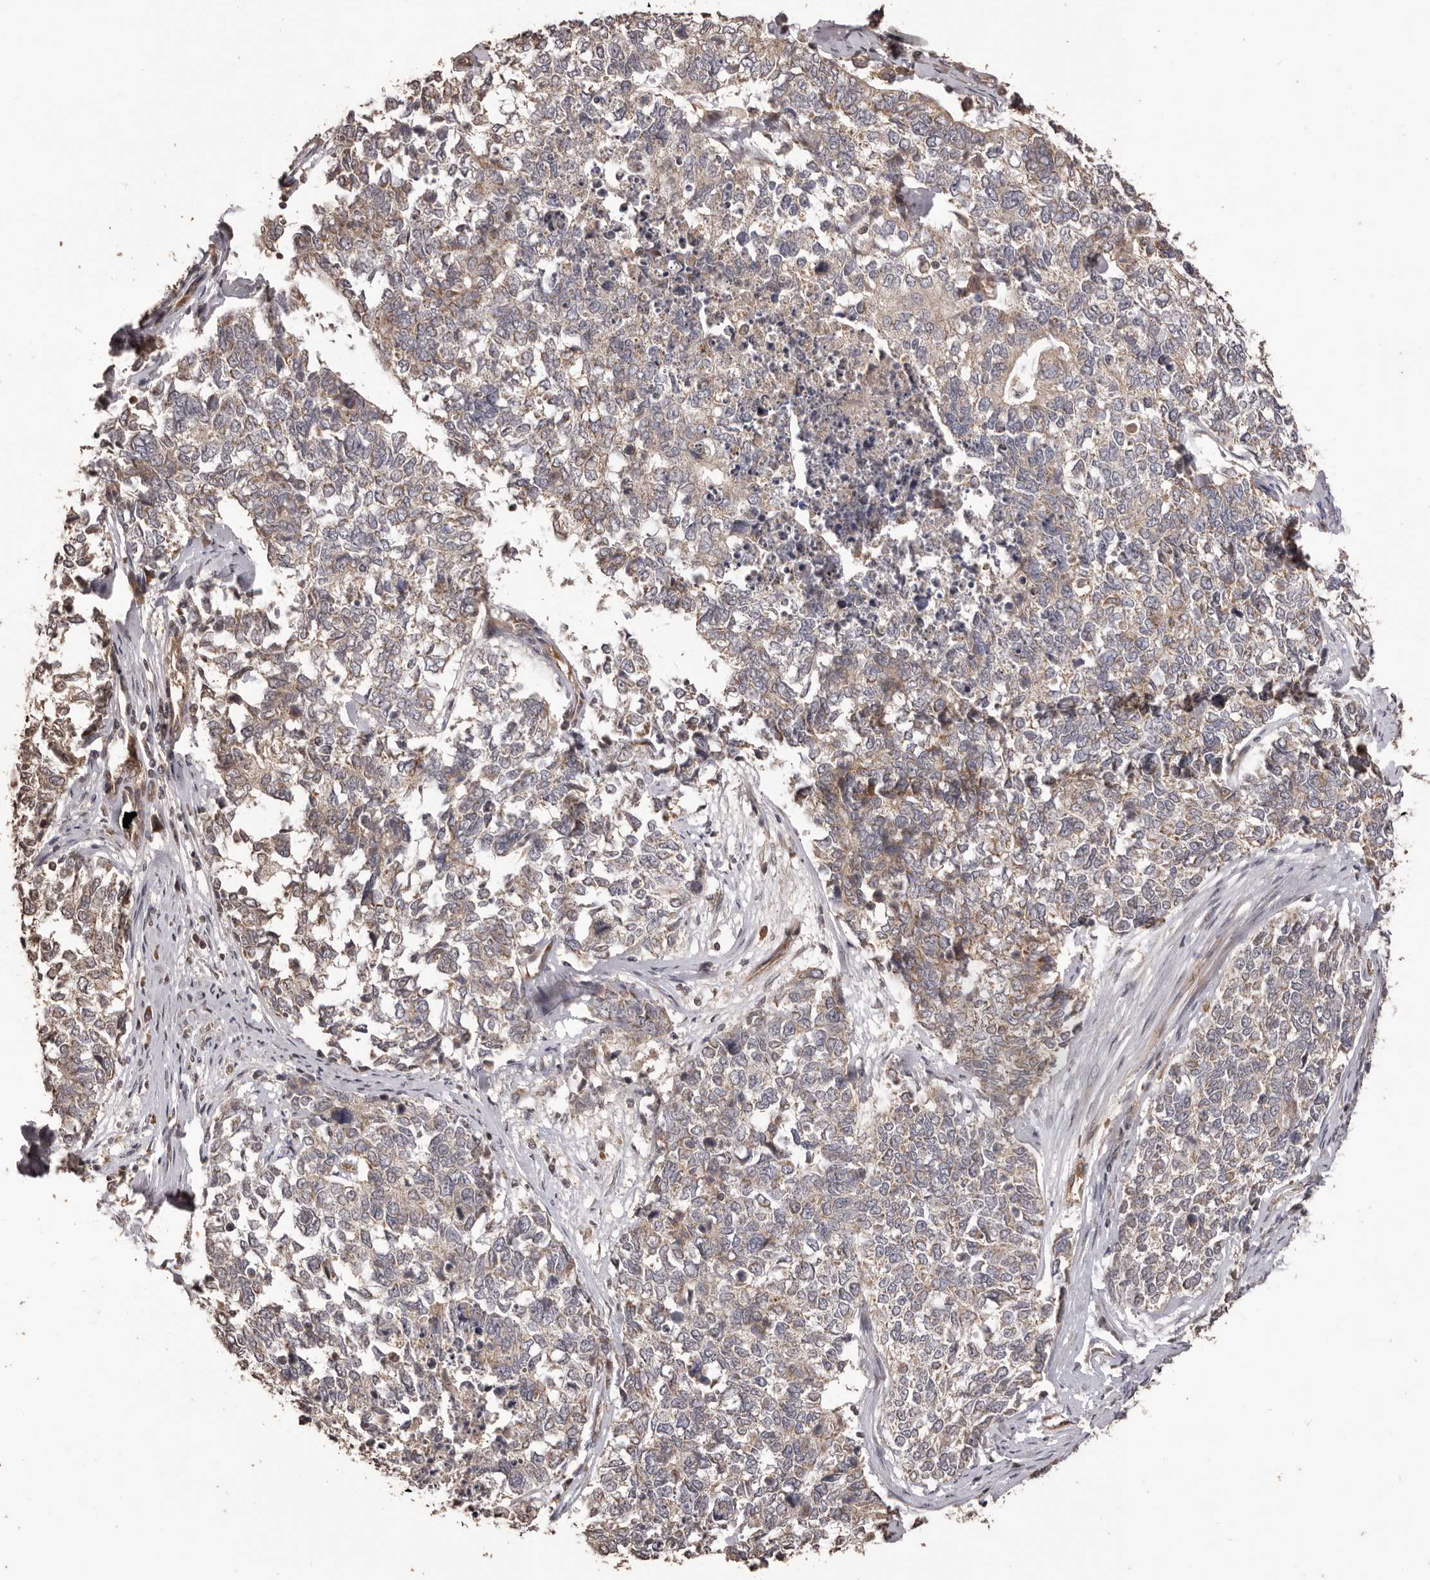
{"staining": {"intensity": "weak", "quantity": "25%-75%", "location": "cytoplasmic/membranous"}, "tissue": "cervical cancer", "cell_type": "Tumor cells", "image_type": "cancer", "snomed": [{"axis": "morphology", "description": "Squamous cell carcinoma, NOS"}, {"axis": "topography", "description": "Cervix"}], "caption": "Immunohistochemistry (IHC) histopathology image of human cervical squamous cell carcinoma stained for a protein (brown), which demonstrates low levels of weak cytoplasmic/membranous positivity in approximately 25%-75% of tumor cells.", "gene": "QRSL1", "patient": {"sex": "female", "age": 63}}